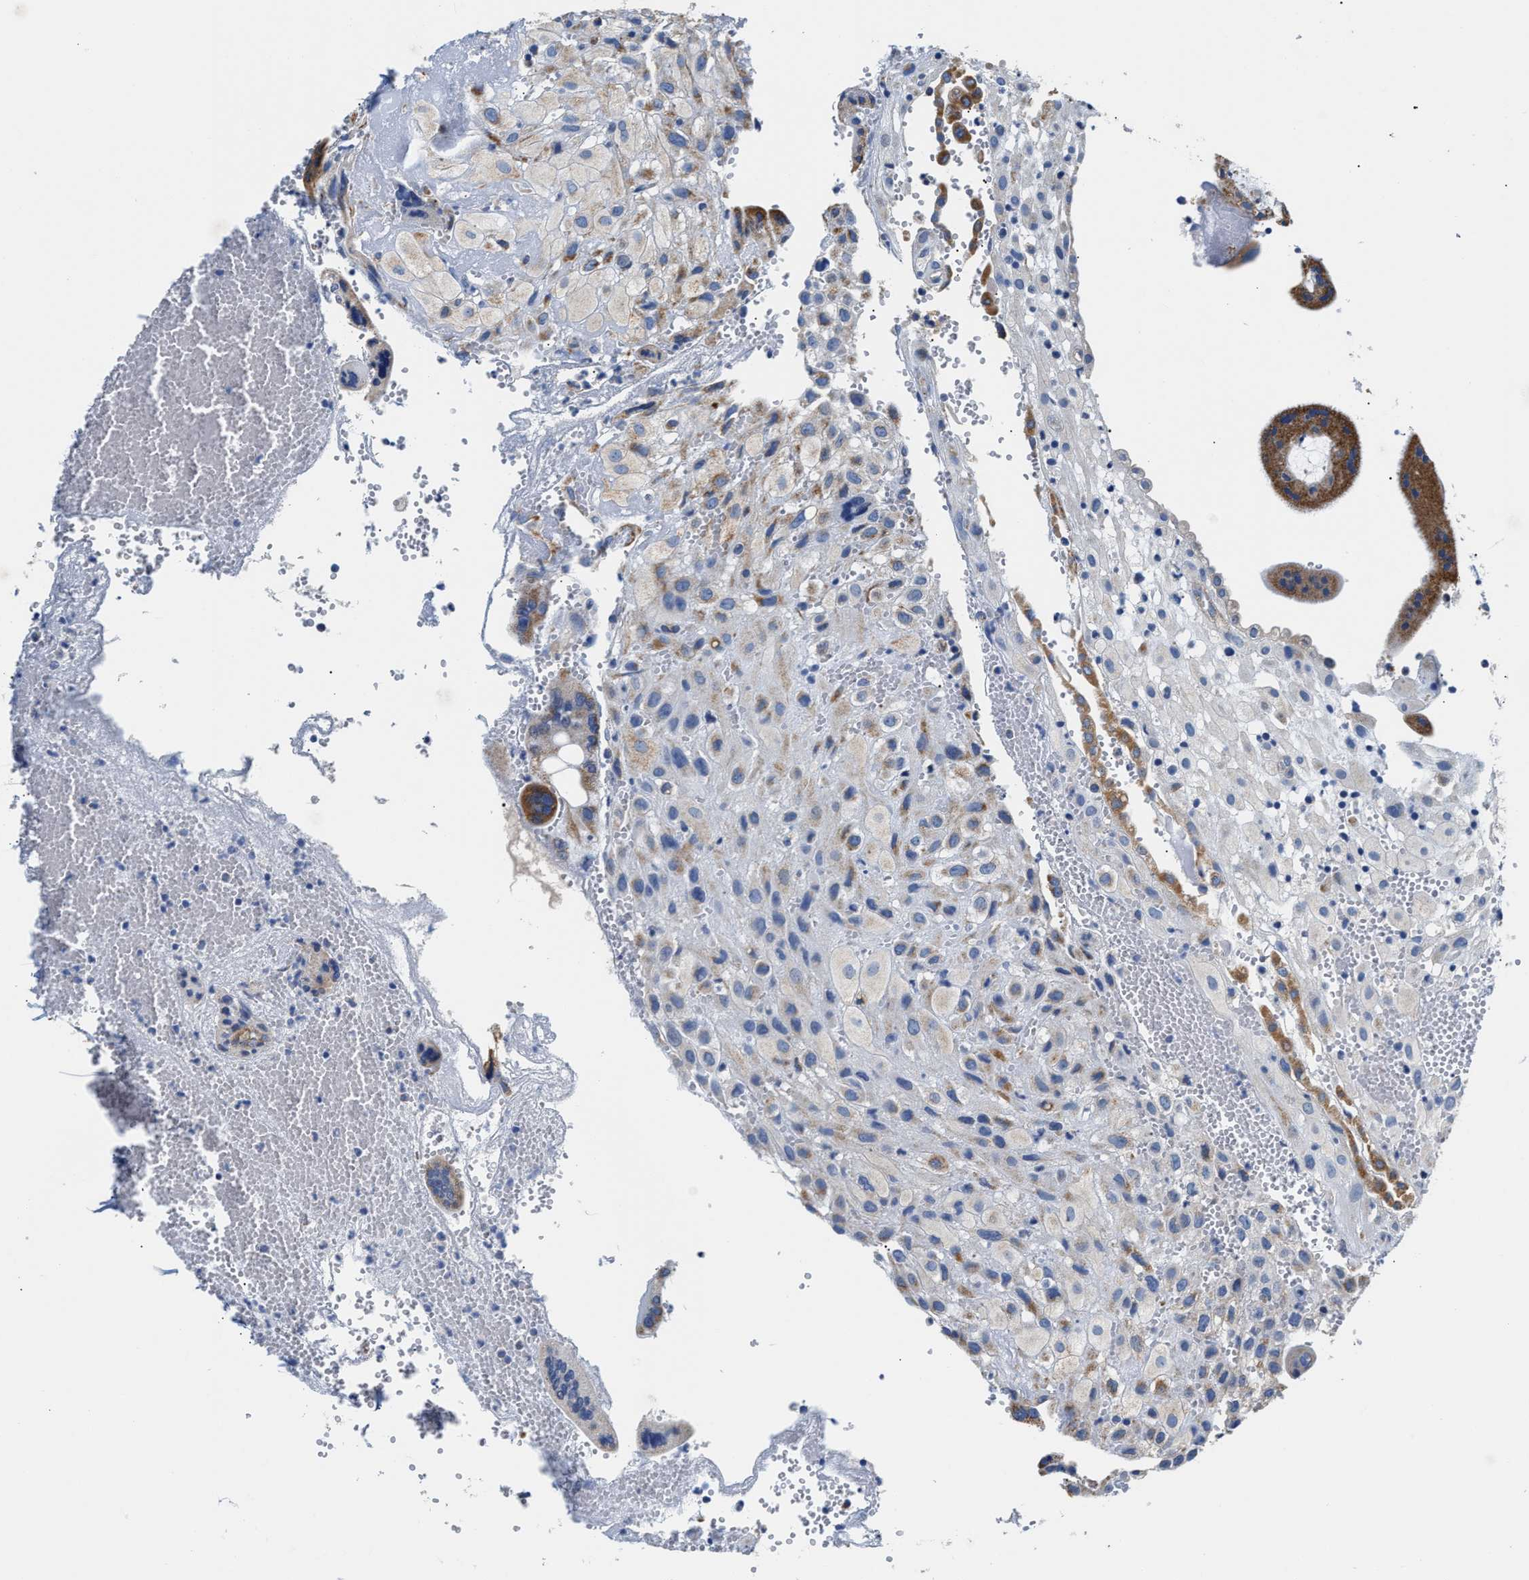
{"staining": {"intensity": "weak", "quantity": ">75%", "location": "cytoplasmic/membranous"}, "tissue": "placenta", "cell_type": "Decidual cells", "image_type": "normal", "snomed": [{"axis": "morphology", "description": "Normal tissue, NOS"}, {"axis": "topography", "description": "Placenta"}], "caption": "The photomicrograph displays a brown stain indicating the presence of a protein in the cytoplasmic/membranous of decidual cells in placenta. (IHC, brightfield microscopy, high magnification).", "gene": "ACADVL", "patient": {"sex": "female", "age": 18}}